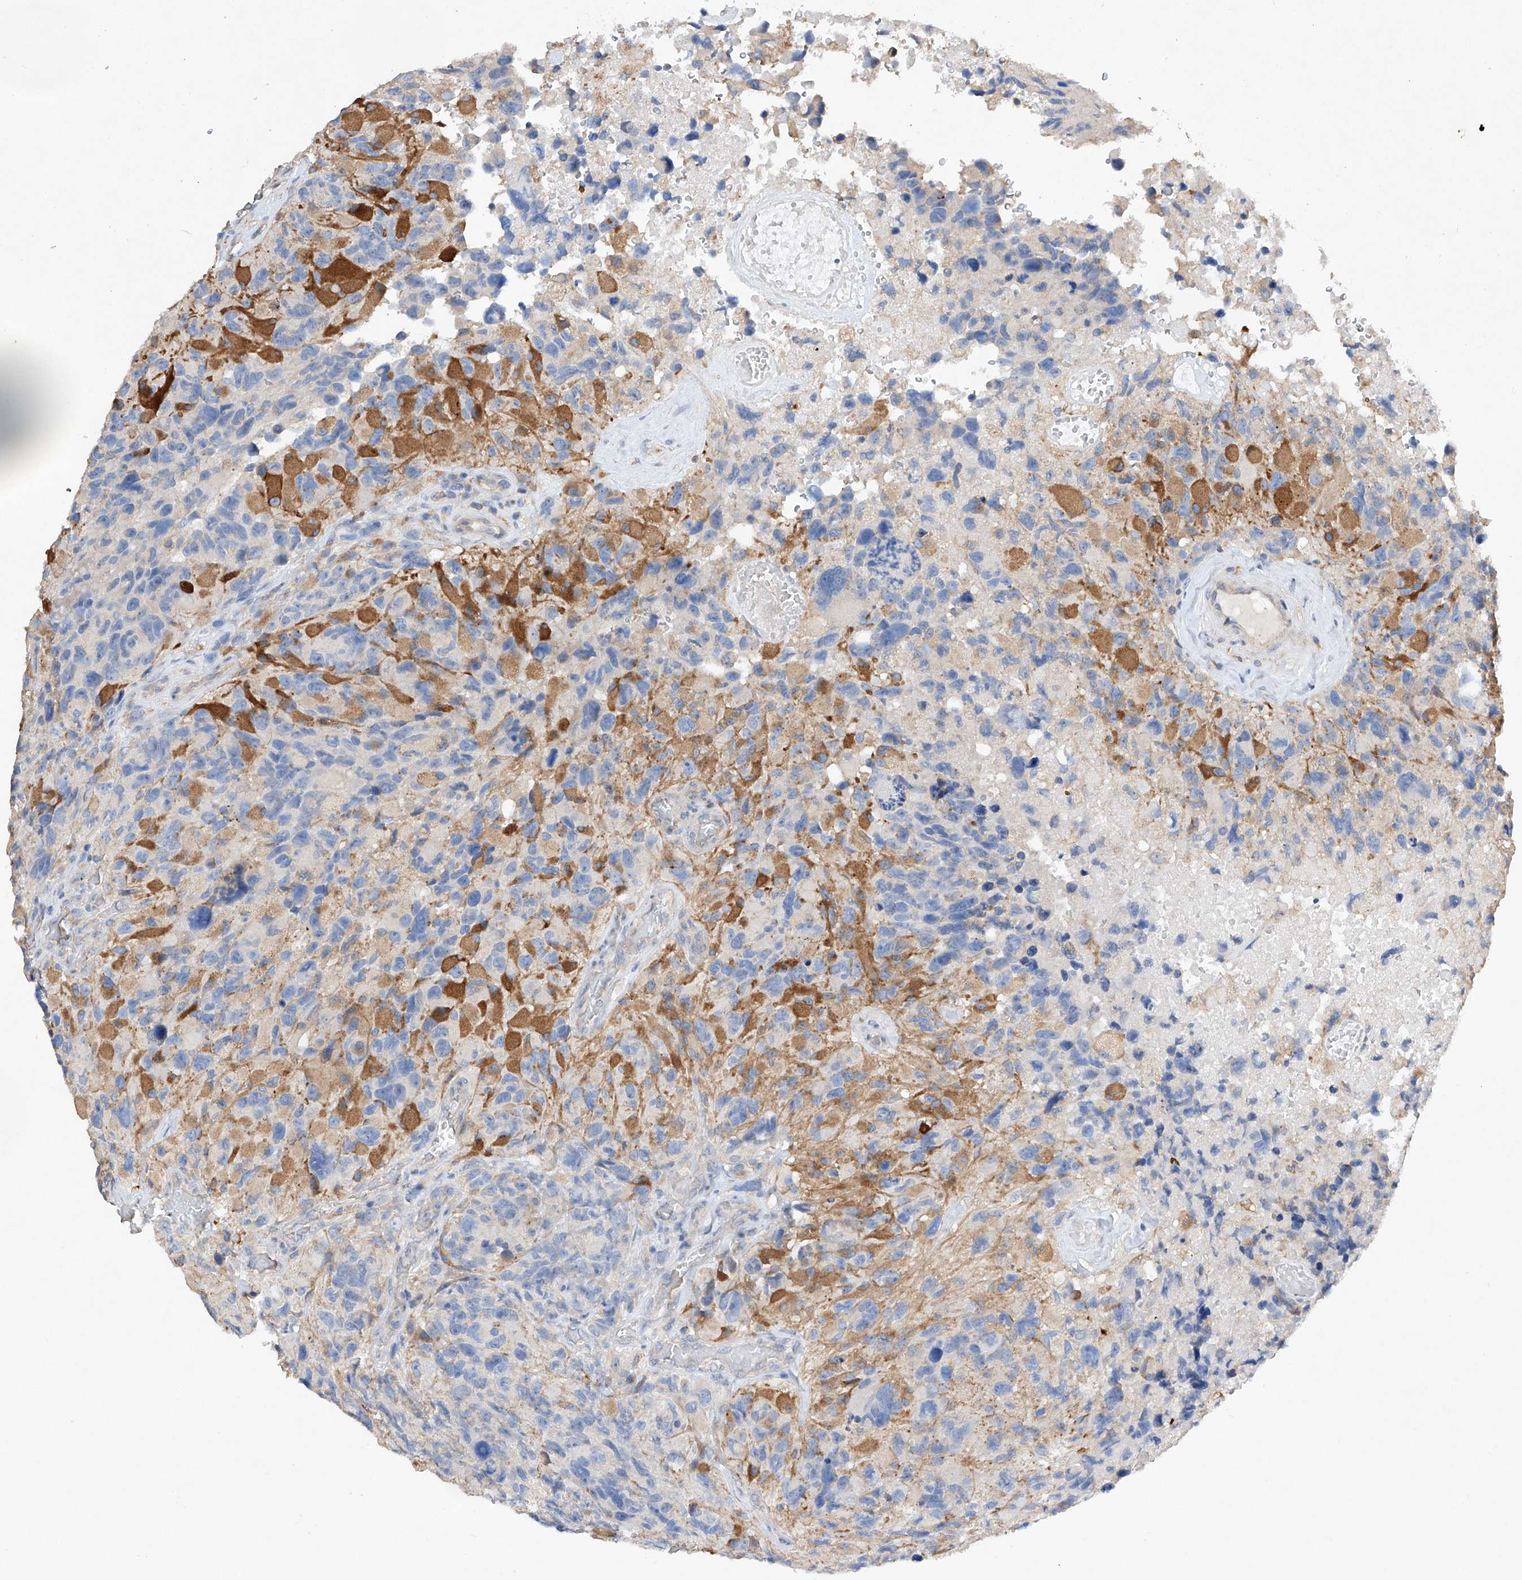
{"staining": {"intensity": "negative", "quantity": "none", "location": "none"}, "tissue": "glioma", "cell_type": "Tumor cells", "image_type": "cancer", "snomed": [{"axis": "morphology", "description": "Glioma, malignant, High grade"}, {"axis": "topography", "description": "Brain"}], "caption": "Tumor cells are negative for brown protein staining in glioma.", "gene": "AMD1", "patient": {"sex": "male", "age": 69}}